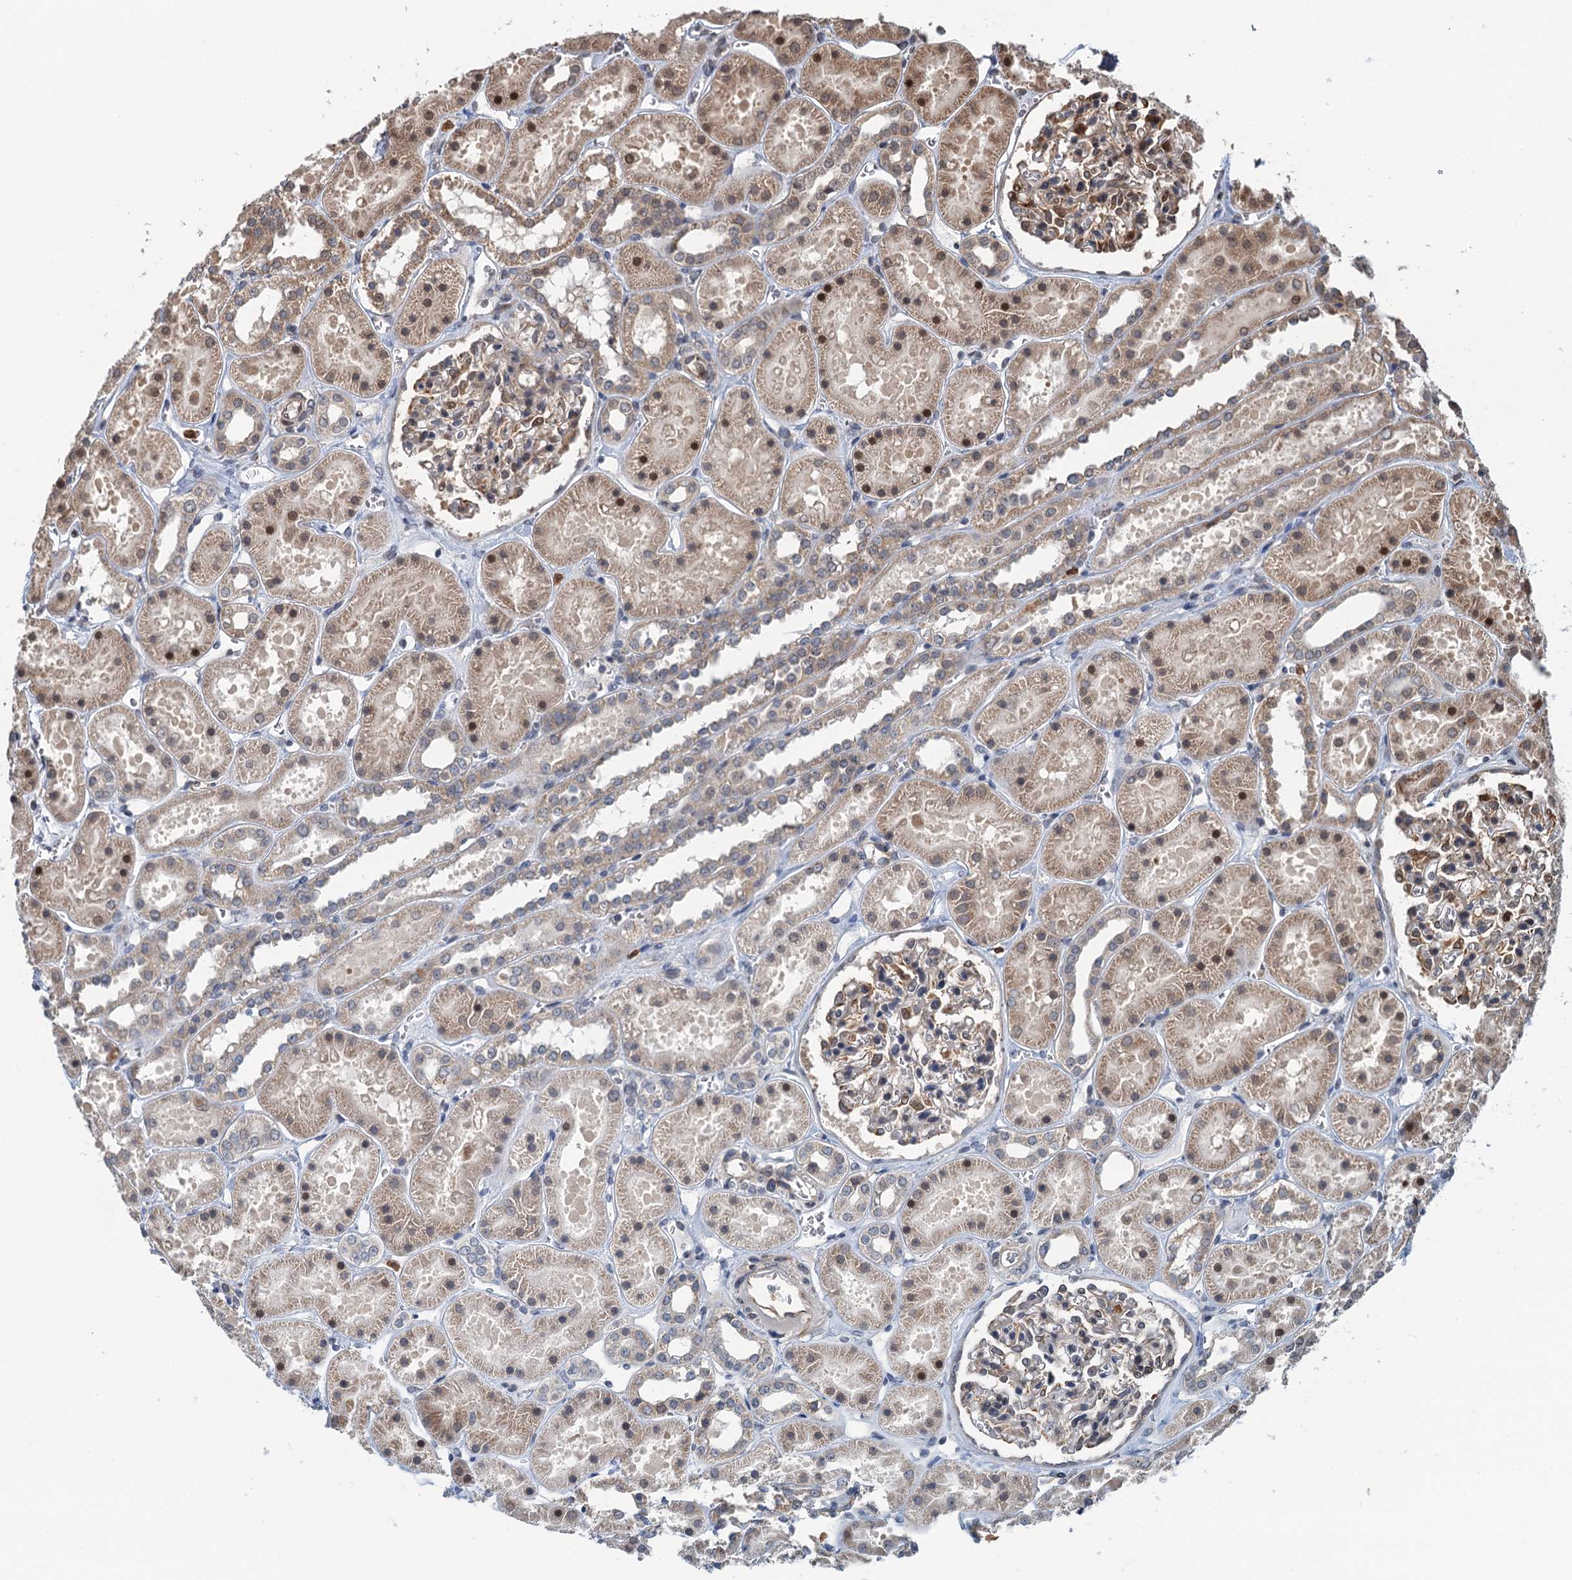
{"staining": {"intensity": "moderate", "quantity": "25%-75%", "location": "cytoplasmic/membranous"}, "tissue": "kidney", "cell_type": "Cells in glomeruli", "image_type": "normal", "snomed": [{"axis": "morphology", "description": "Normal tissue, NOS"}, {"axis": "topography", "description": "Kidney"}], "caption": "Immunohistochemistry of unremarkable human kidney exhibits medium levels of moderate cytoplasmic/membranous positivity in approximately 25%-75% of cells in glomeruli. (DAB (3,3'-diaminobenzidine) IHC with brightfield microscopy, high magnification).", "gene": "WHAMM", "patient": {"sex": "female", "age": 41}}